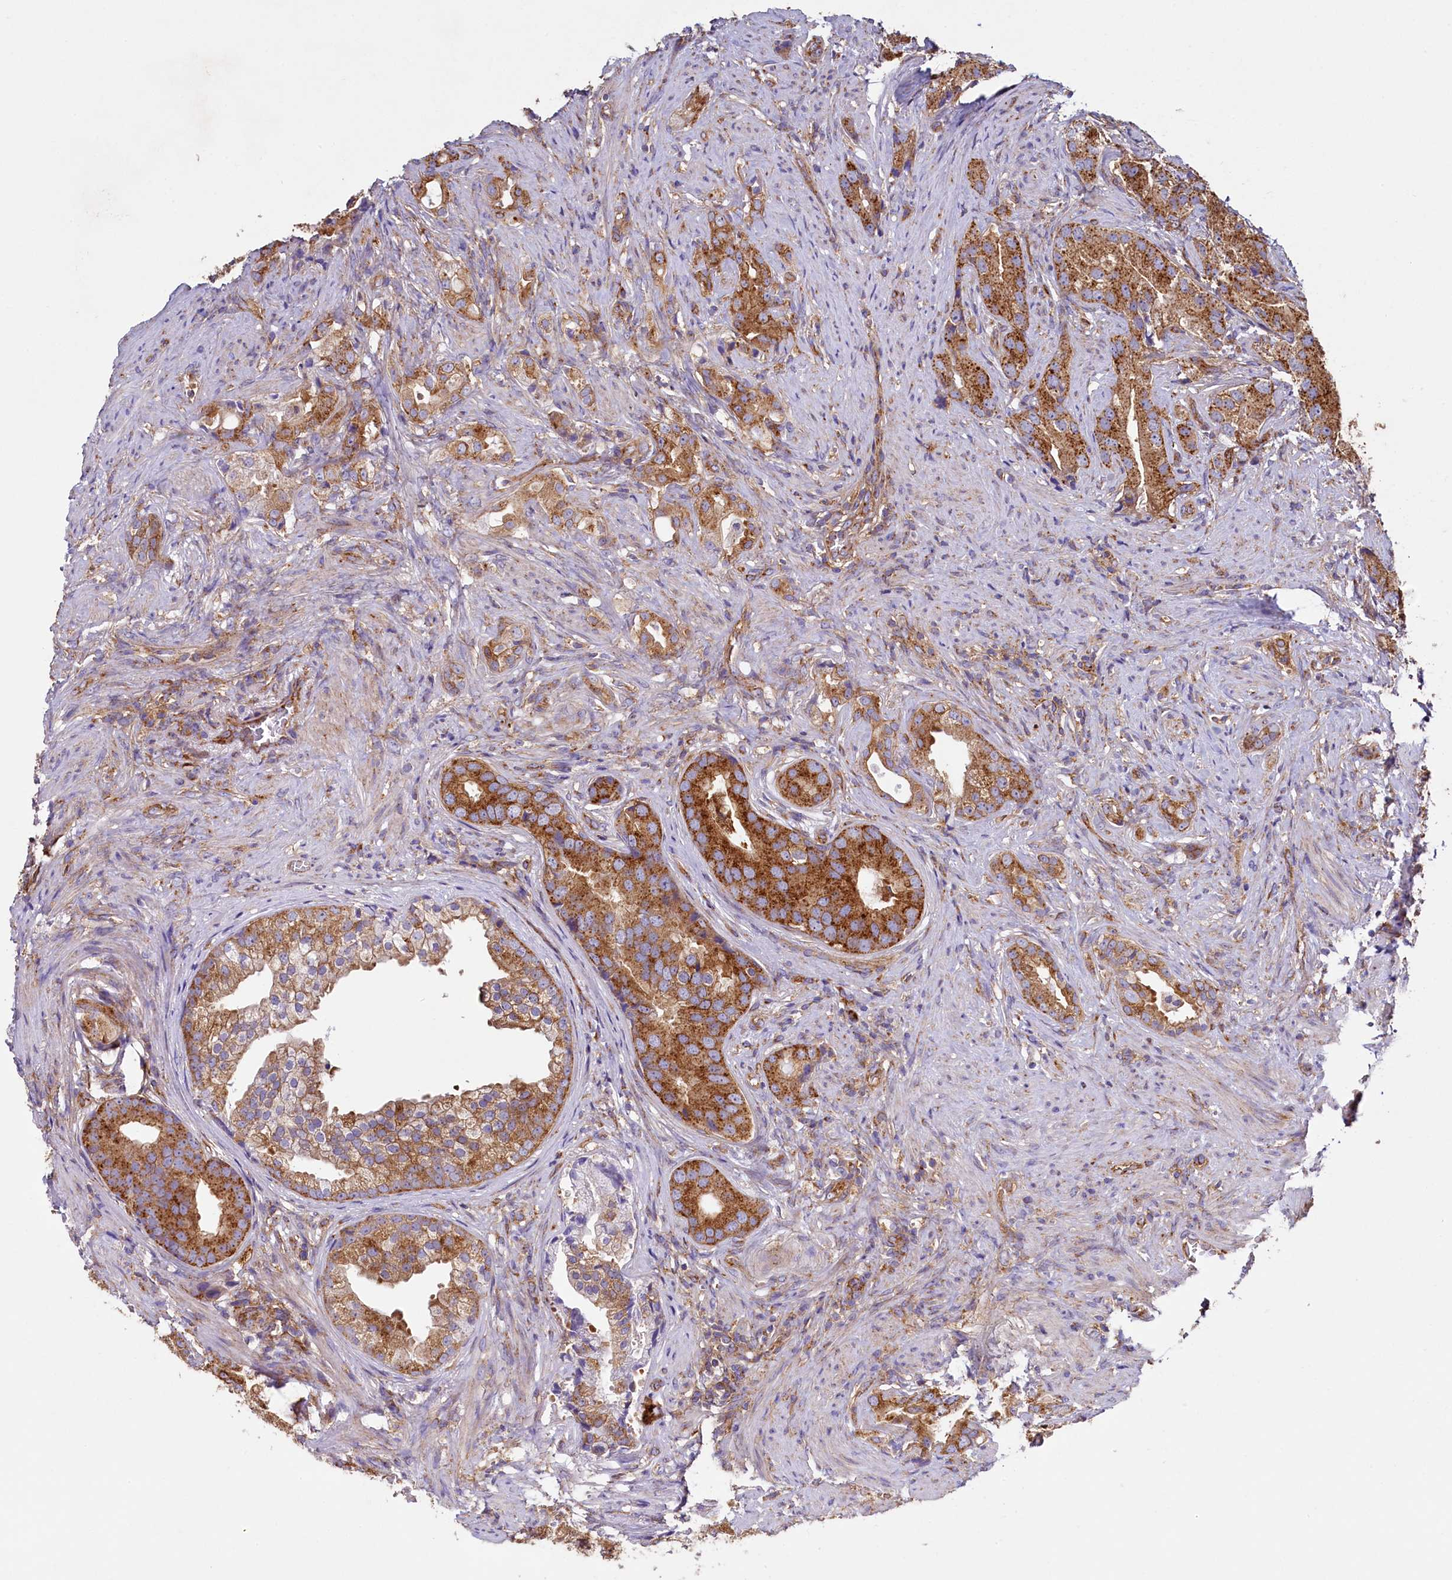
{"staining": {"intensity": "moderate", "quantity": ">75%", "location": "cytoplasmic/membranous"}, "tissue": "prostate cancer", "cell_type": "Tumor cells", "image_type": "cancer", "snomed": [{"axis": "morphology", "description": "Adenocarcinoma, Low grade"}, {"axis": "topography", "description": "Prostate"}], "caption": "High-power microscopy captured an IHC photomicrograph of prostate cancer, revealing moderate cytoplasmic/membranous staining in about >75% of tumor cells.", "gene": "GPR21", "patient": {"sex": "male", "age": 71}}